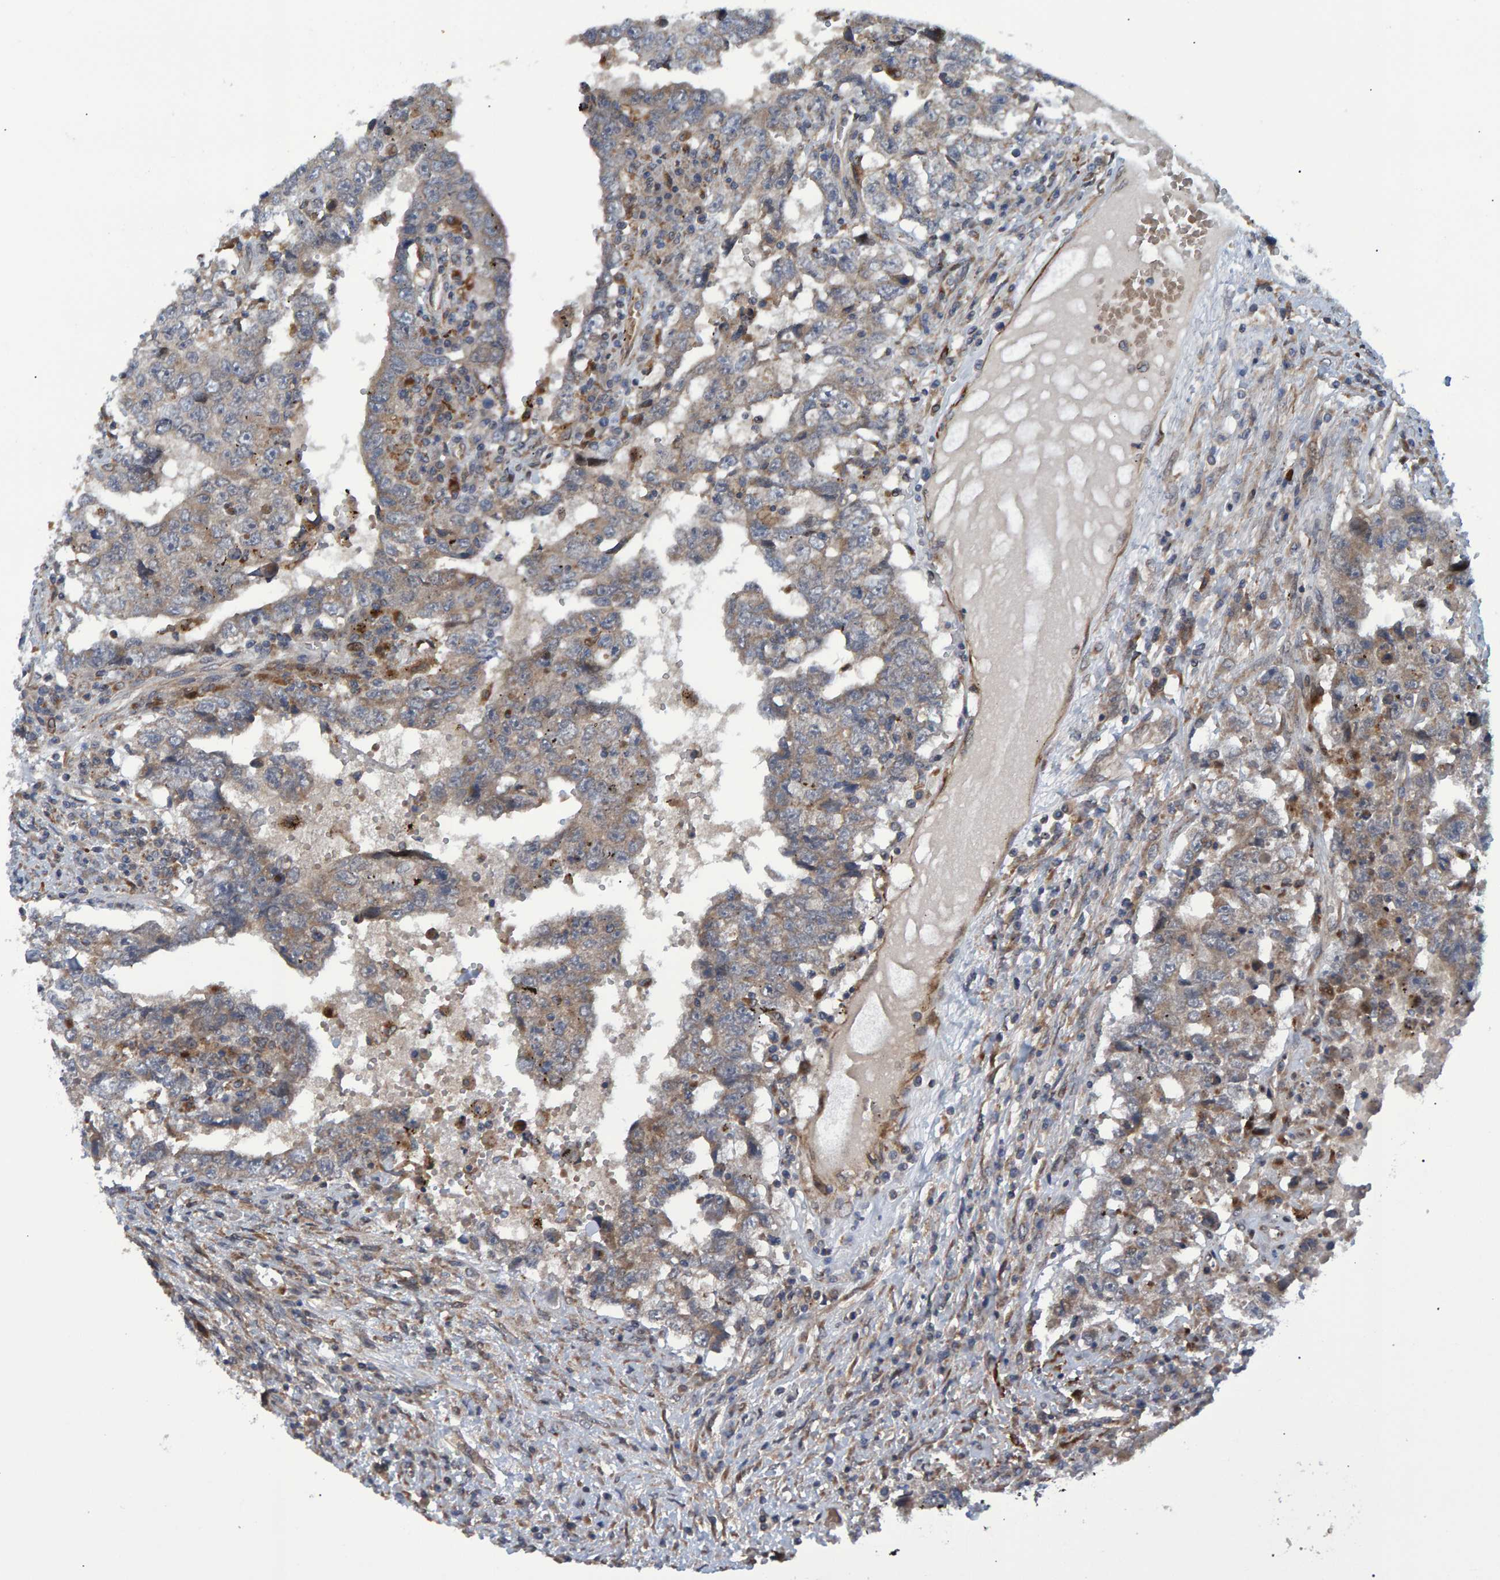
{"staining": {"intensity": "weak", "quantity": "<25%", "location": "cytoplasmic/membranous"}, "tissue": "testis cancer", "cell_type": "Tumor cells", "image_type": "cancer", "snomed": [{"axis": "morphology", "description": "Carcinoma, Embryonal, NOS"}, {"axis": "topography", "description": "Testis"}], "caption": "Tumor cells show no significant positivity in embryonal carcinoma (testis).", "gene": "ATP6V1H", "patient": {"sex": "male", "age": 26}}